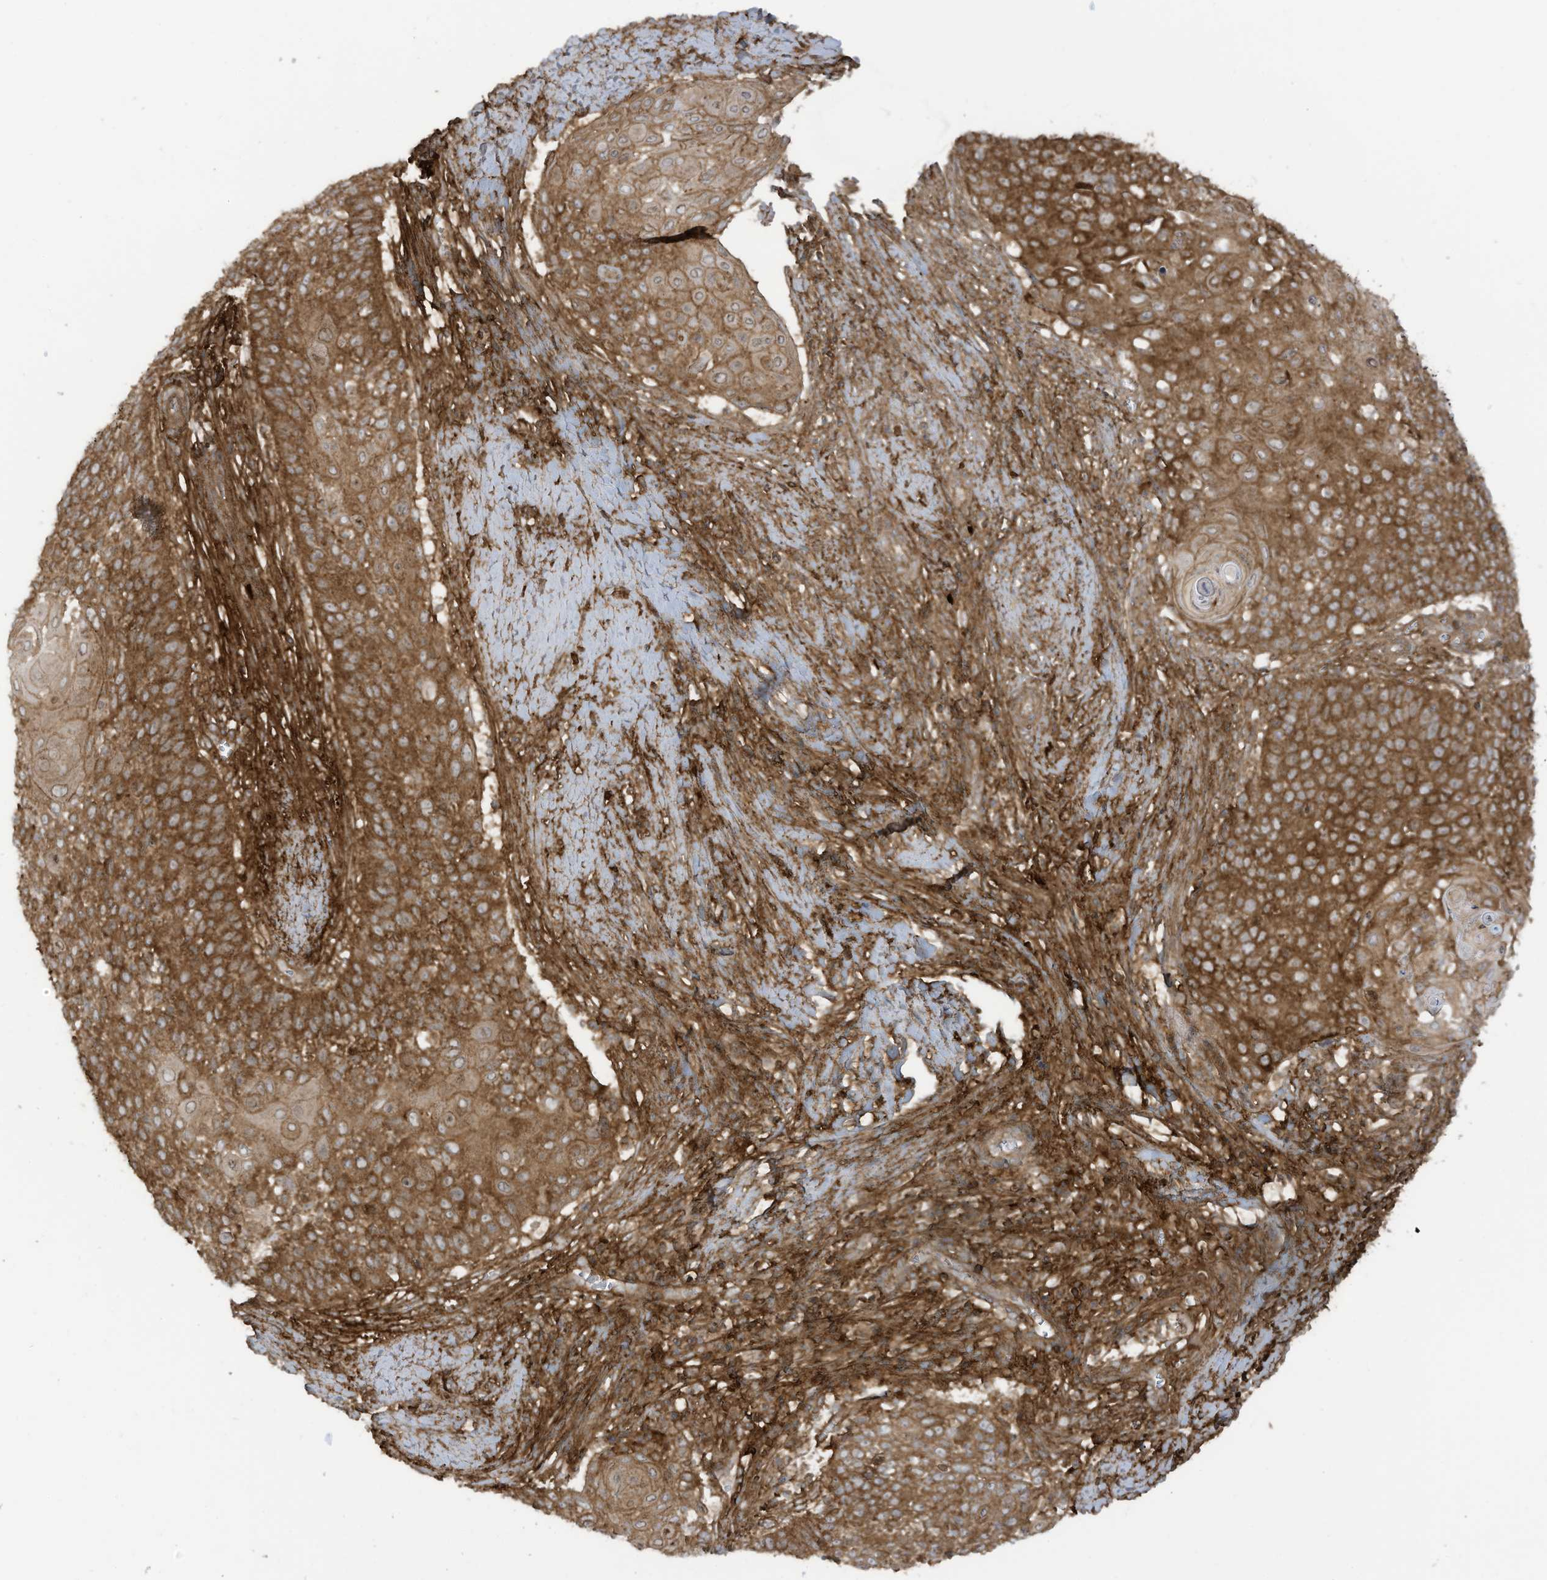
{"staining": {"intensity": "strong", "quantity": ">75%", "location": "cytoplasmic/membranous"}, "tissue": "cervical cancer", "cell_type": "Tumor cells", "image_type": "cancer", "snomed": [{"axis": "morphology", "description": "Squamous cell carcinoma, NOS"}, {"axis": "topography", "description": "Cervix"}], "caption": "Immunohistochemical staining of cervical squamous cell carcinoma demonstrates strong cytoplasmic/membranous protein staining in about >75% of tumor cells.", "gene": "REPS1", "patient": {"sex": "female", "age": 39}}